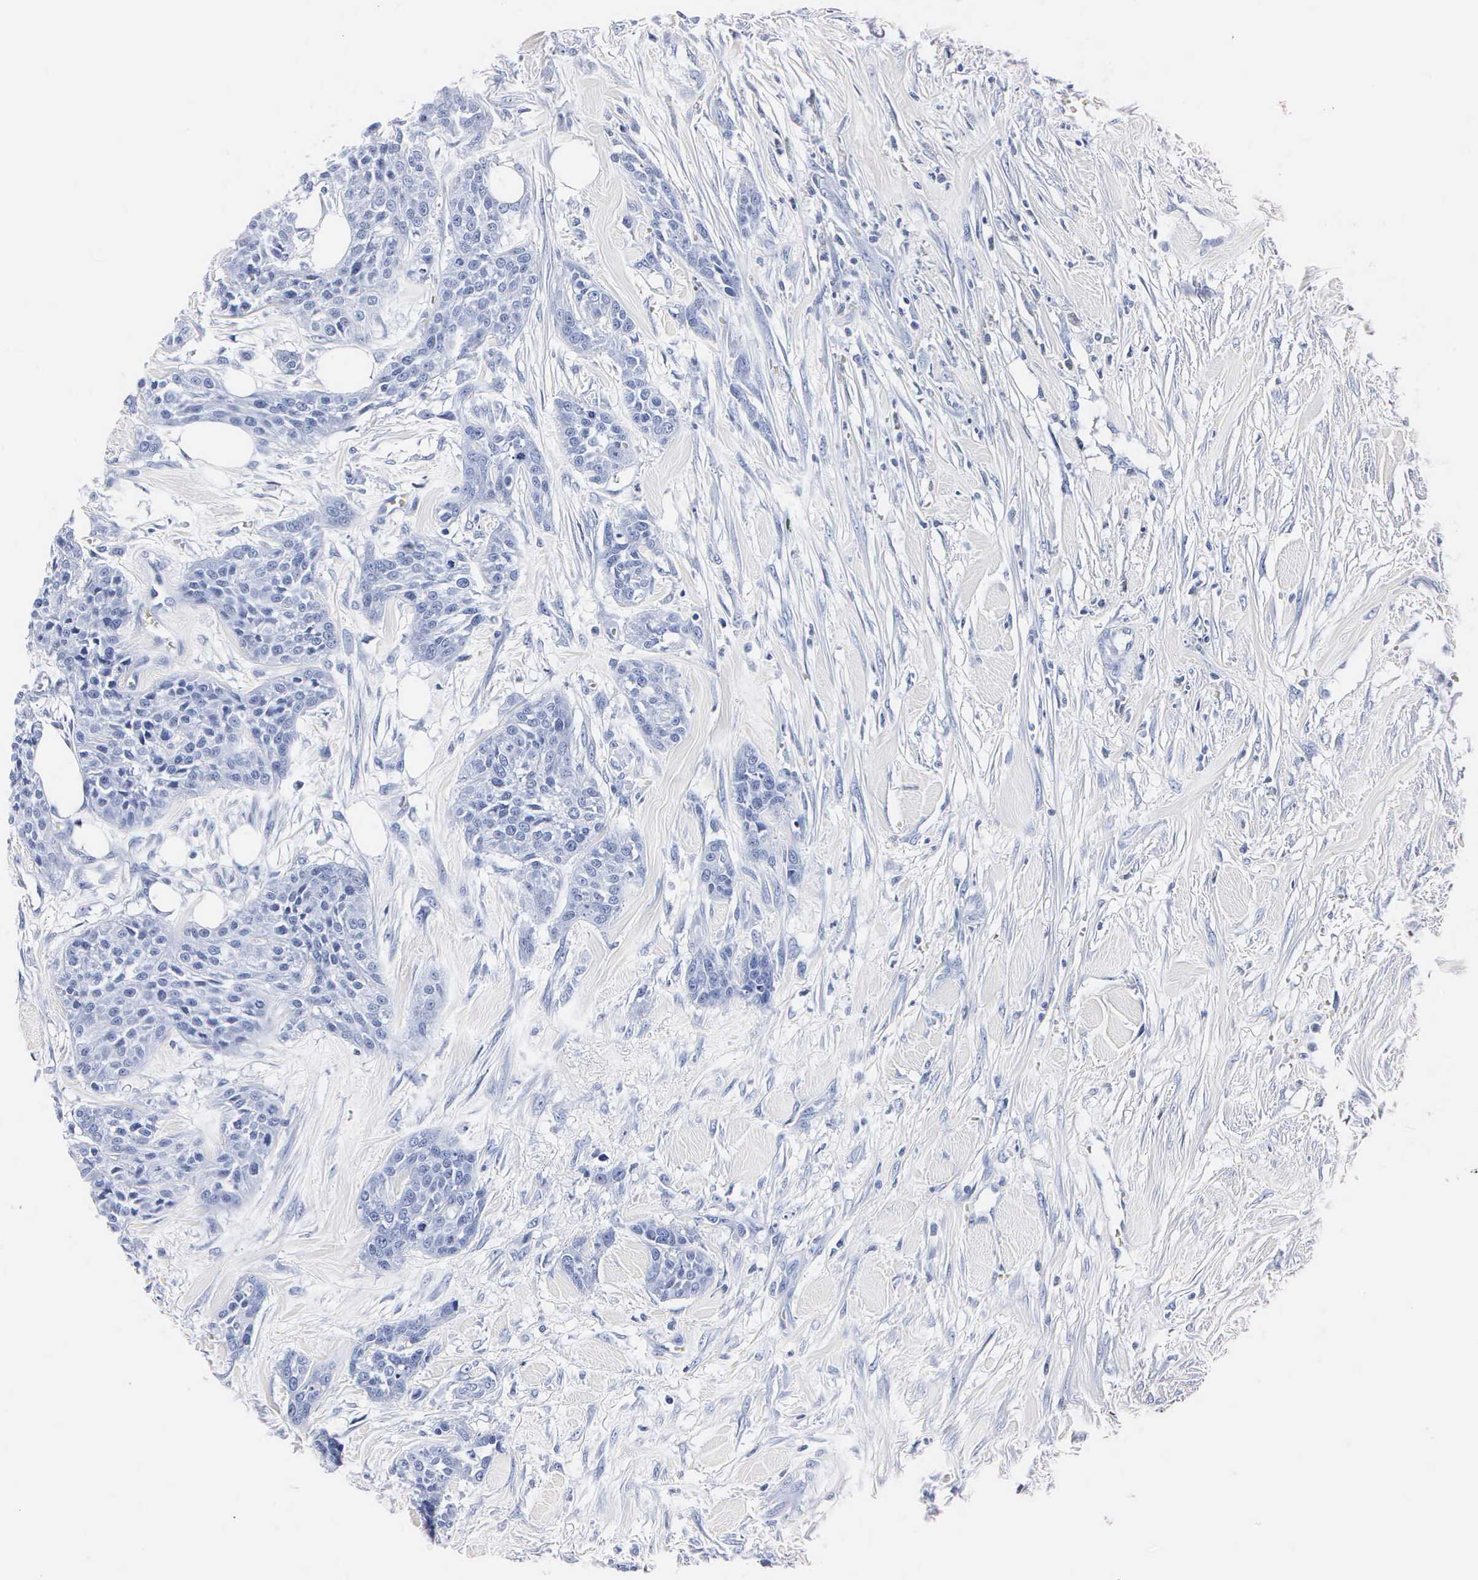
{"staining": {"intensity": "negative", "quantity": "none", "location": "none"}, "tissue": "urothelial cancer", "cell_type": "Tumor cells", "image_type": "cancer", "snomed": [{"axis": "morphology", "description": "Urothelial carcinoma, High grade"}, {"axis": "topography", "description": "Urinary bladder"}], "caption": "Immunohistochemistry of urothelial carcinoma (high-grade) reveals no positivity in tumor cells.", "gene": "MB", "patient": {"sex": "male", "age": 56}}